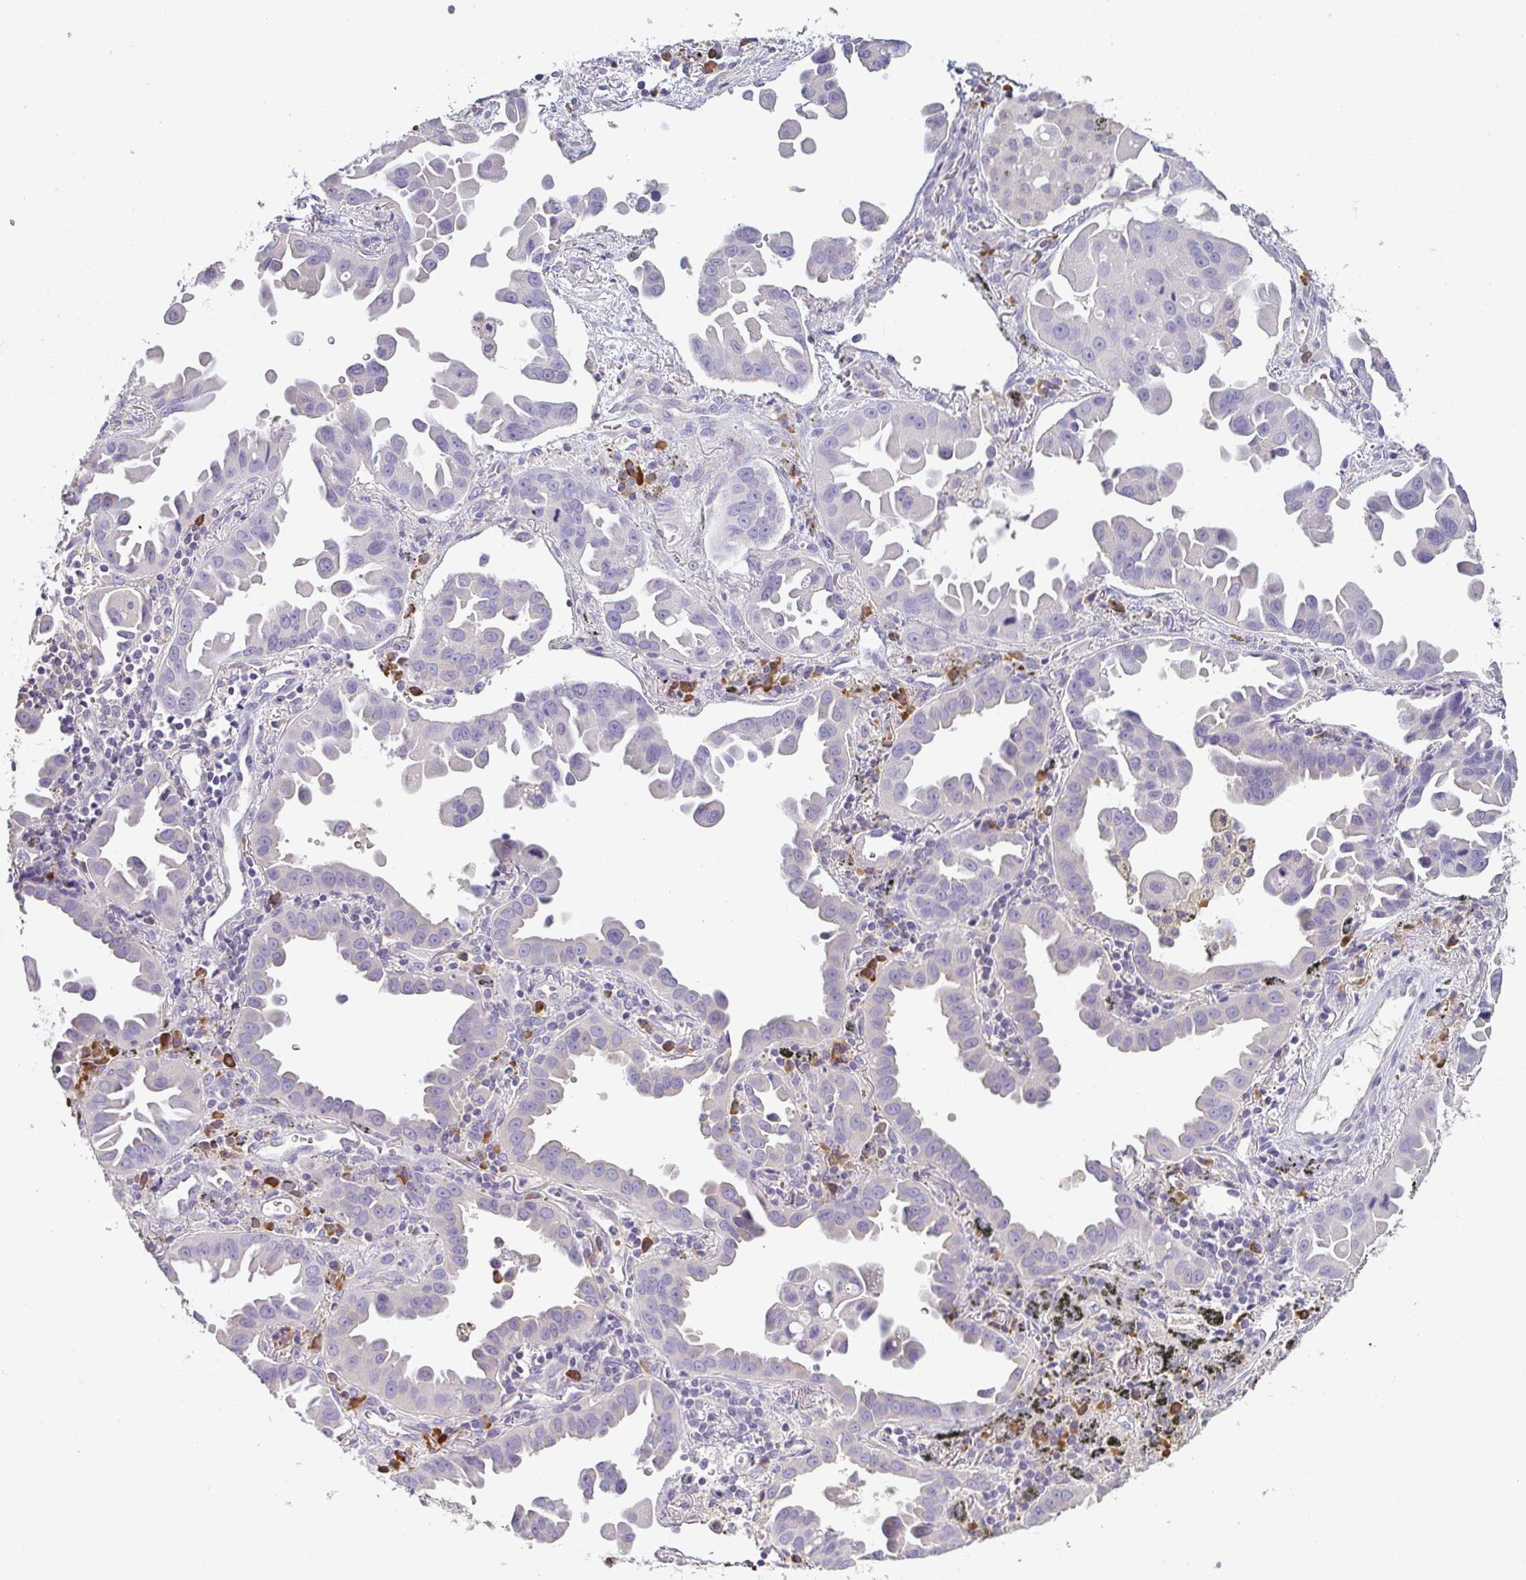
{"staining": {"intensity": "negative", "quantity": "none", "location": "none"}, "tissue": "lung cancer", "cell_type": "Tumor cells", "image_type": "cancer", "snomed": [{"axis": "morphology", "description": "Adenocarcinoma, NOS"}, {"axis": "topography", "description": "Lung"}], "caption": "Lung adenocarcinoma stained for a protein using IHC exhibits no positivity tumor cells.", "gene": "ZNF215", "patient": {"sex": "male", "age": 68}}